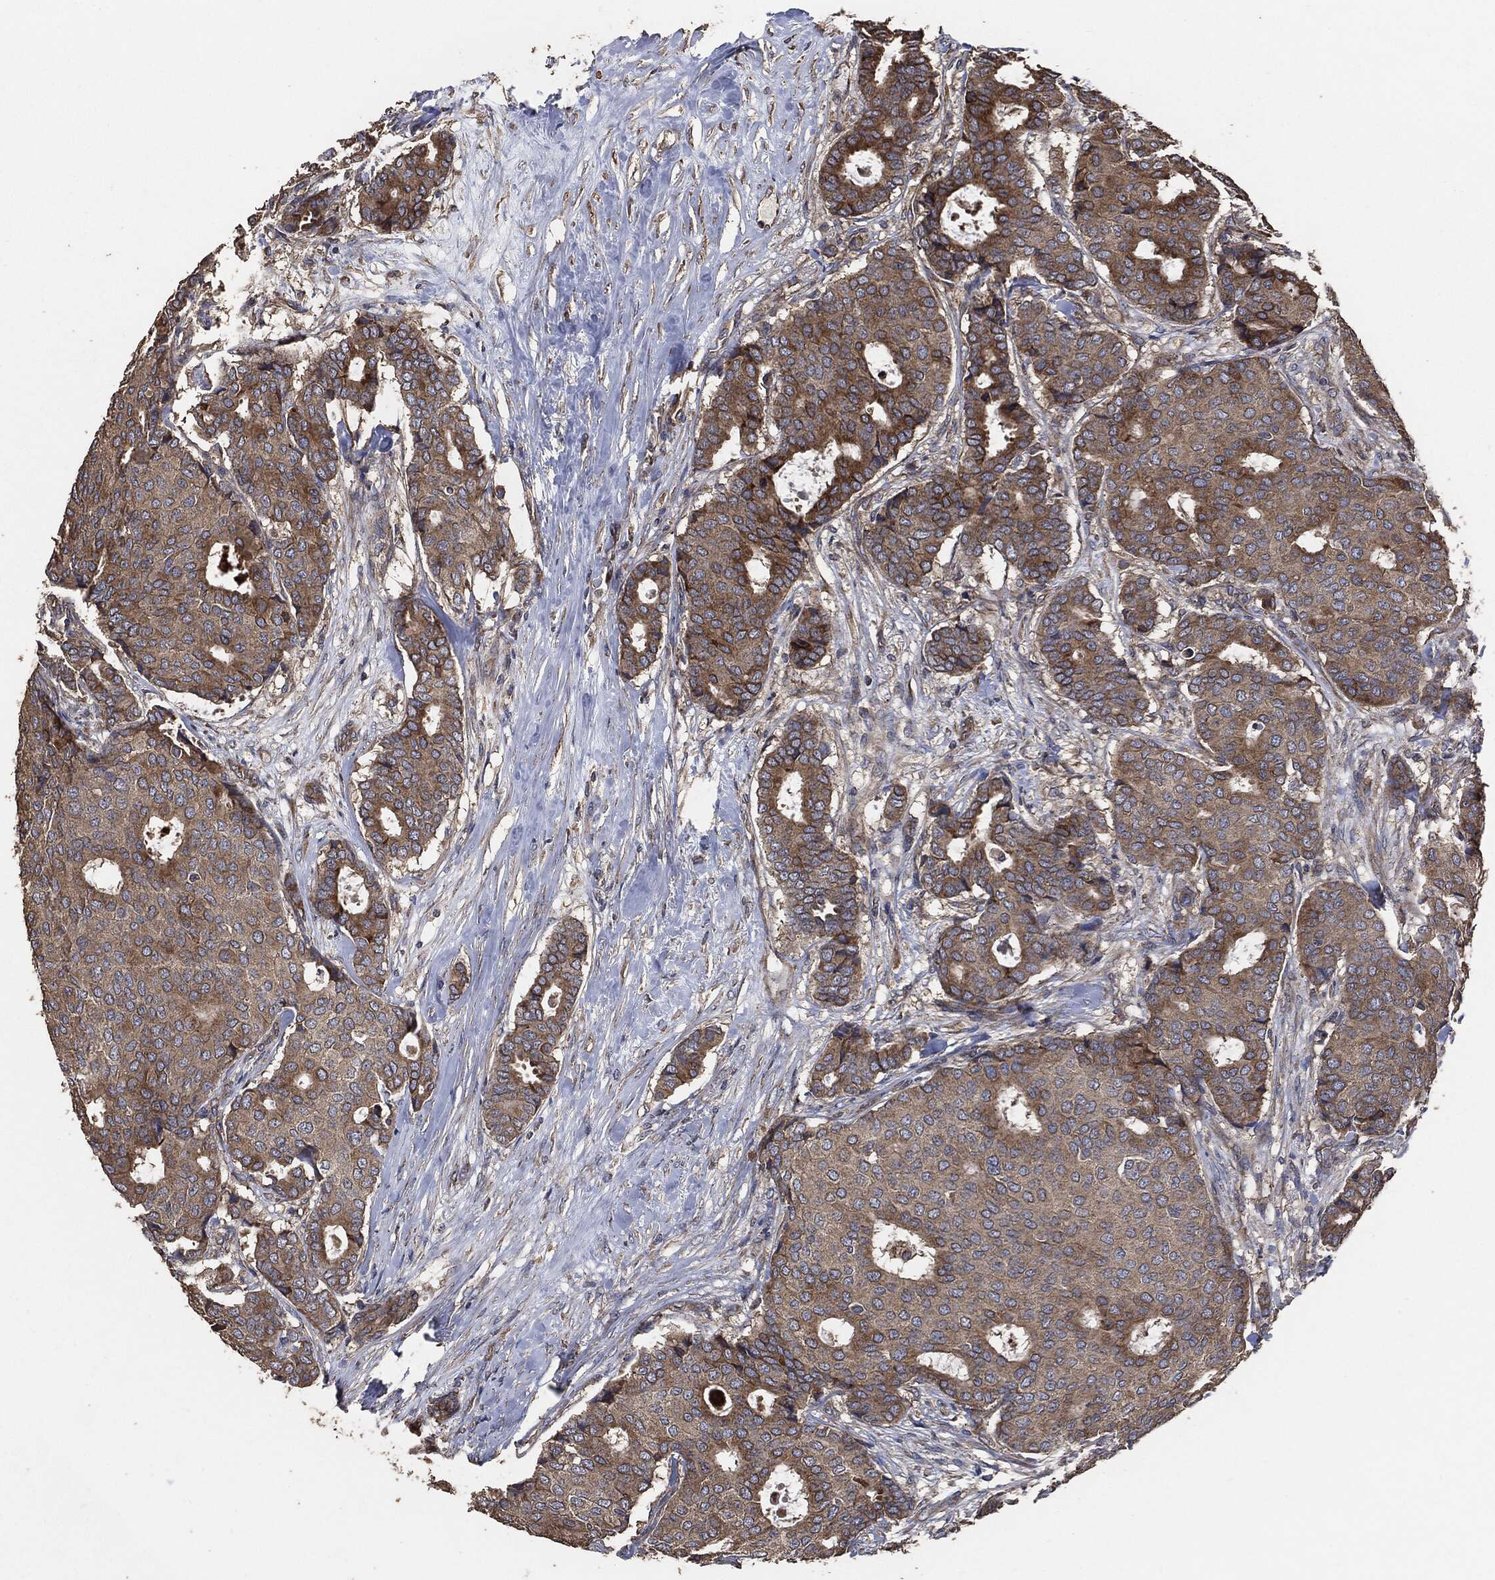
{"staining": {"intensity": "strong", "quantity": "<25%", "location": "cytoplasmic/membranous"}, "tissue": "breast cancer", "cell_type": "Tumor cells", "image_type": "cancer", "snomed": [{"axis": "morphology", "description": "Duct carcinoma"}, {"axis": "topography", "description": "Breast"}], "caption": "Human breast cancer stained with a brown dye exhibits strong cytoplasmic/membranous positive positivity in about <25% of tumor cells.", "gene": "STK3", "patient": {"sex": "female", "age": 75}}